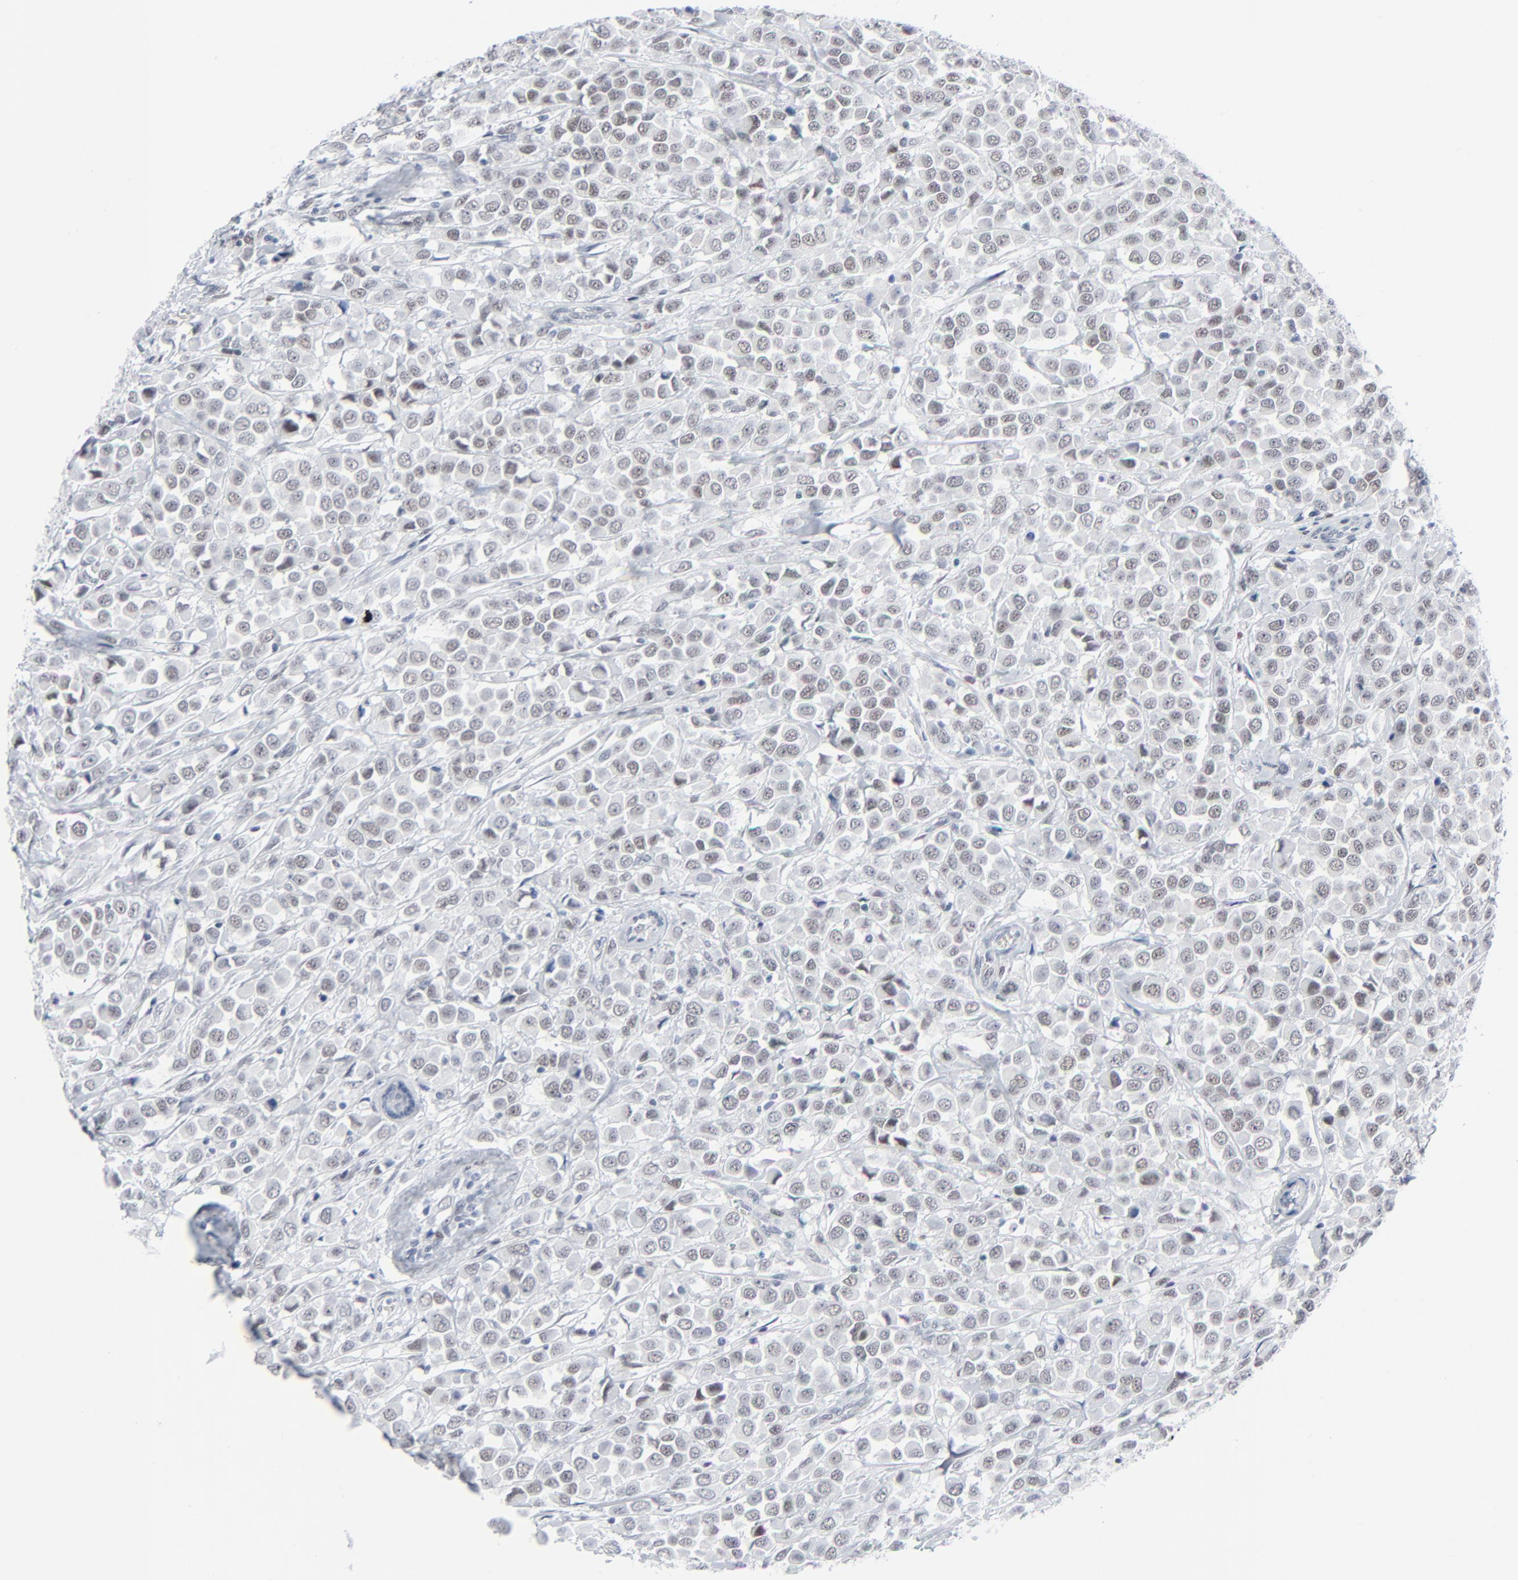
{"staining": {"intensity": "weak", "quantity": "25%-75%", "location": "nuclear"}, "tissue": "breast cancer", "cell_type": "Tumor cells", "image_type": "cancer", "snomed": [{"axis": "morphology", "description": "Duct carcinoma"}, {"axis": "topography", "description": "Breast"}], "caption": "Immunohistochemistry (IHC) photomicrograph of human breast cancer stained for a protein (brown), which displays low levels of weak nuclear positivity in about 25%-75% of tumor cells.", "gene": "SIRT1", "patient": {"sex": "female", "age": 61}}